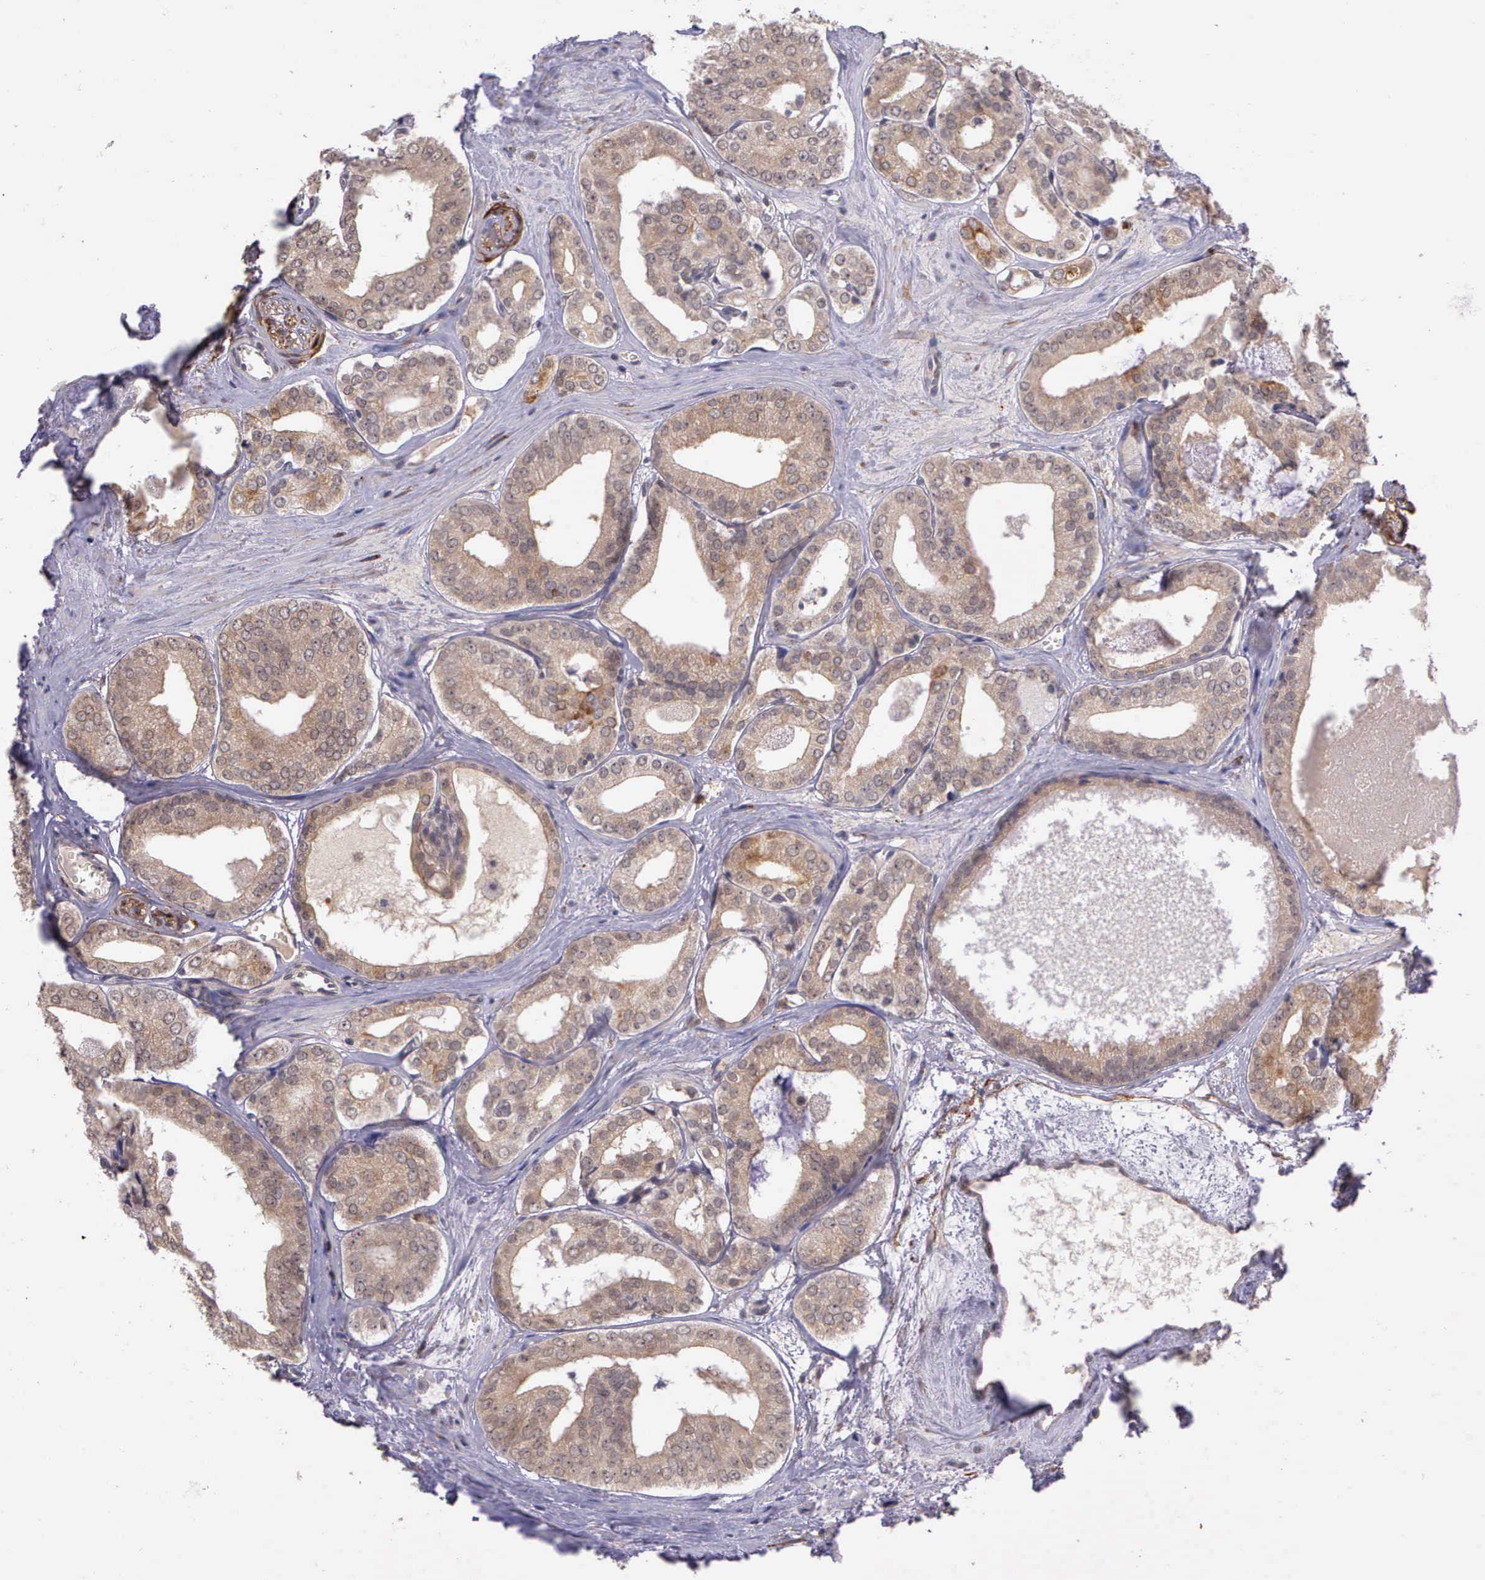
{"staining": {"intensity": "weak", "quantity": "25%-75%", "location": "cytoplasmic/membranous"}, "tissue": "prostate cancer", "cell_type": "Tumor cells", "image_type": "cancer", "snomed": [{"axis": "morphology", "description": "Adenocarcinoma, Medium grade"}, {"axis": "topography", "description": "Prostate"}], "caption": "DAB immunohistochemical staining of human prostate cancer (adenocarcinoma (medium-grade)) reveals weak cytoplasmic/membranous protein staining in about 25%-75% of tumor cells.", "gene": "PRICKLE3", "patient": {"sex": "male", "age": 79}}